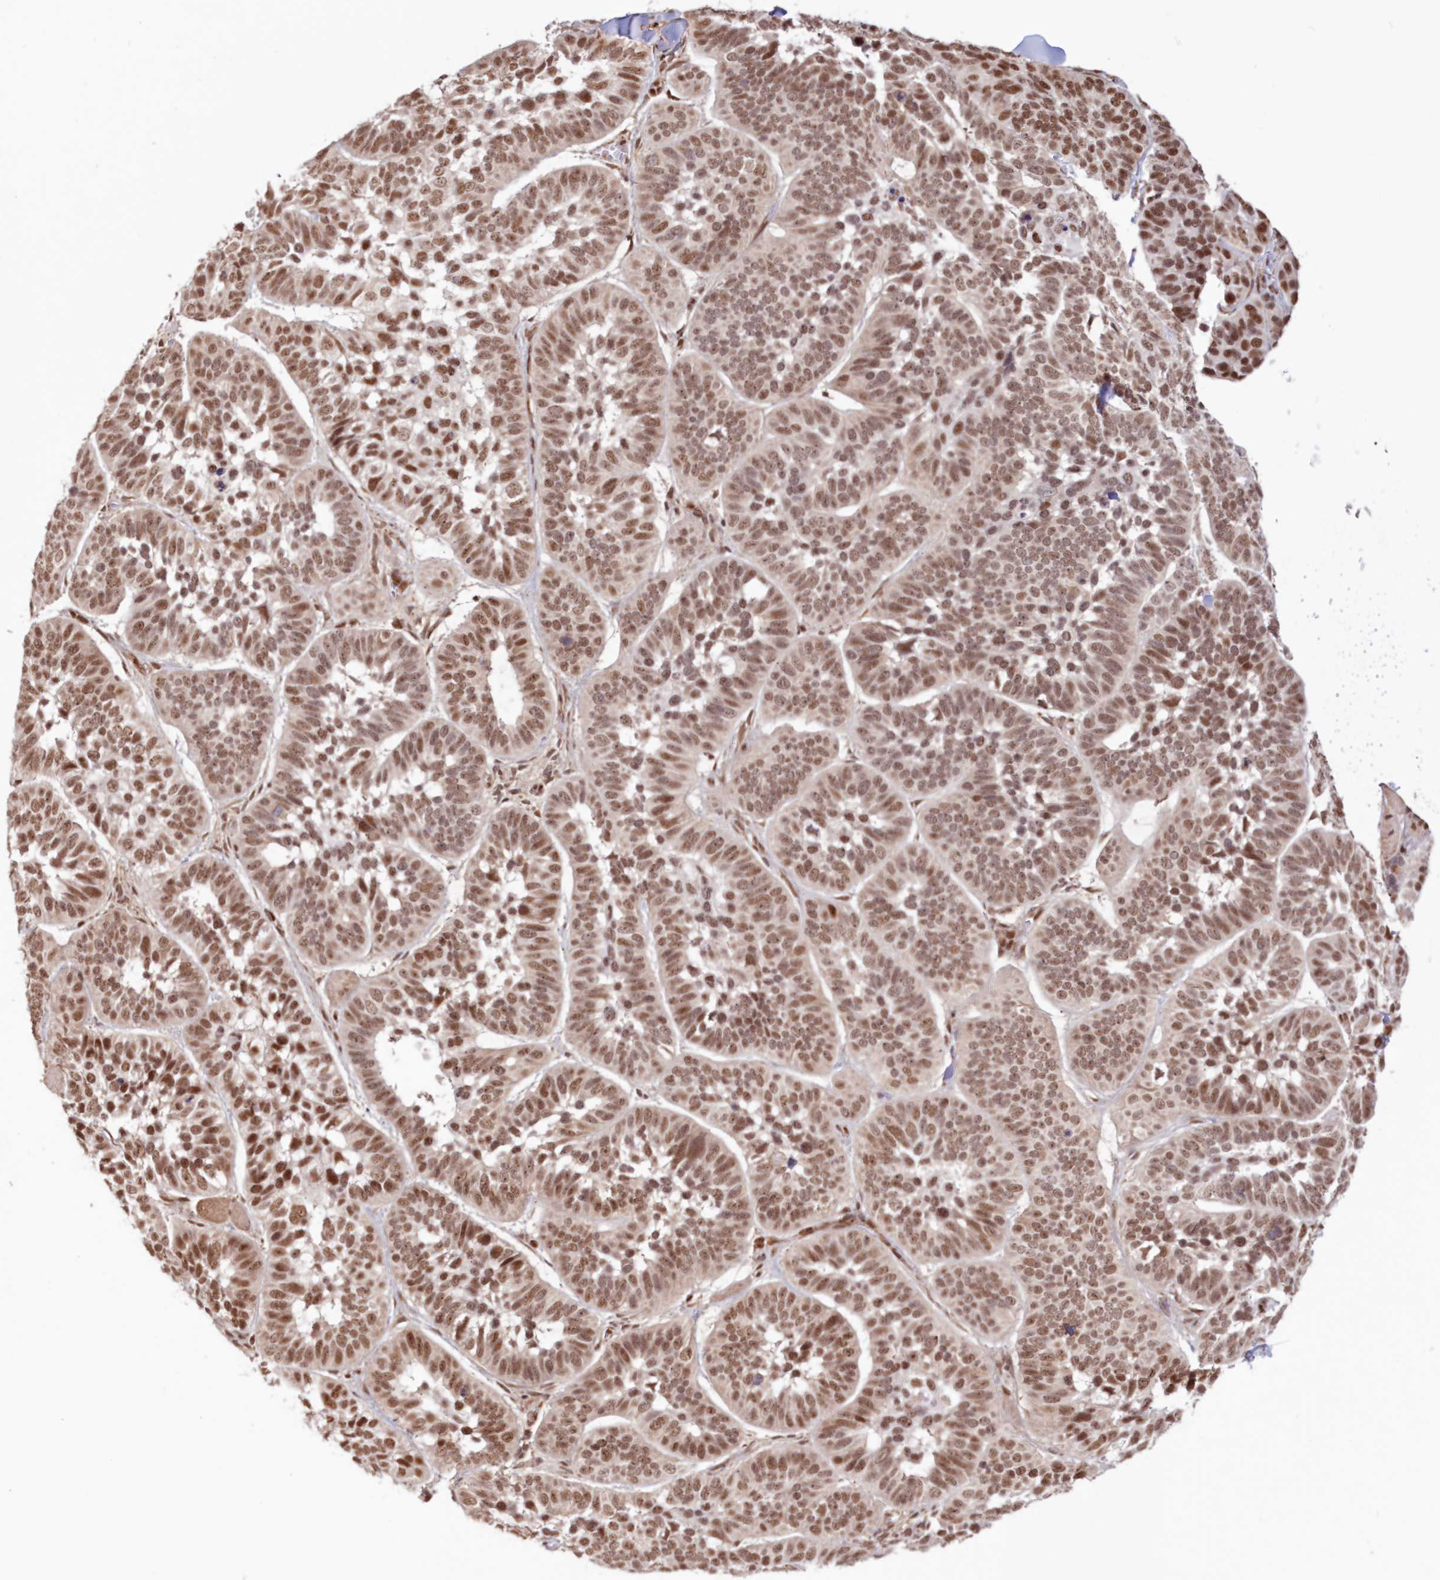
{"staining": {"intensity": "moderate", "quantity": ">75%", "location": "nuclear"}, "tissue": "skin cancer", "cell_type": "Tumor cells", "image_type": "cancer", "snomed": [{"axis": "morphology", "description": "Basal cell carcinoma"}, {"axis": "topography", "description": "Skin"}], "caption": "This histopathology image displays immunohistochemistry staining of human skin cancer, with medium moderate nuclear expression in about >75% of tumor cells.", "gene": "POLR2B", "patient": {"sex": "male", "age": 62}}